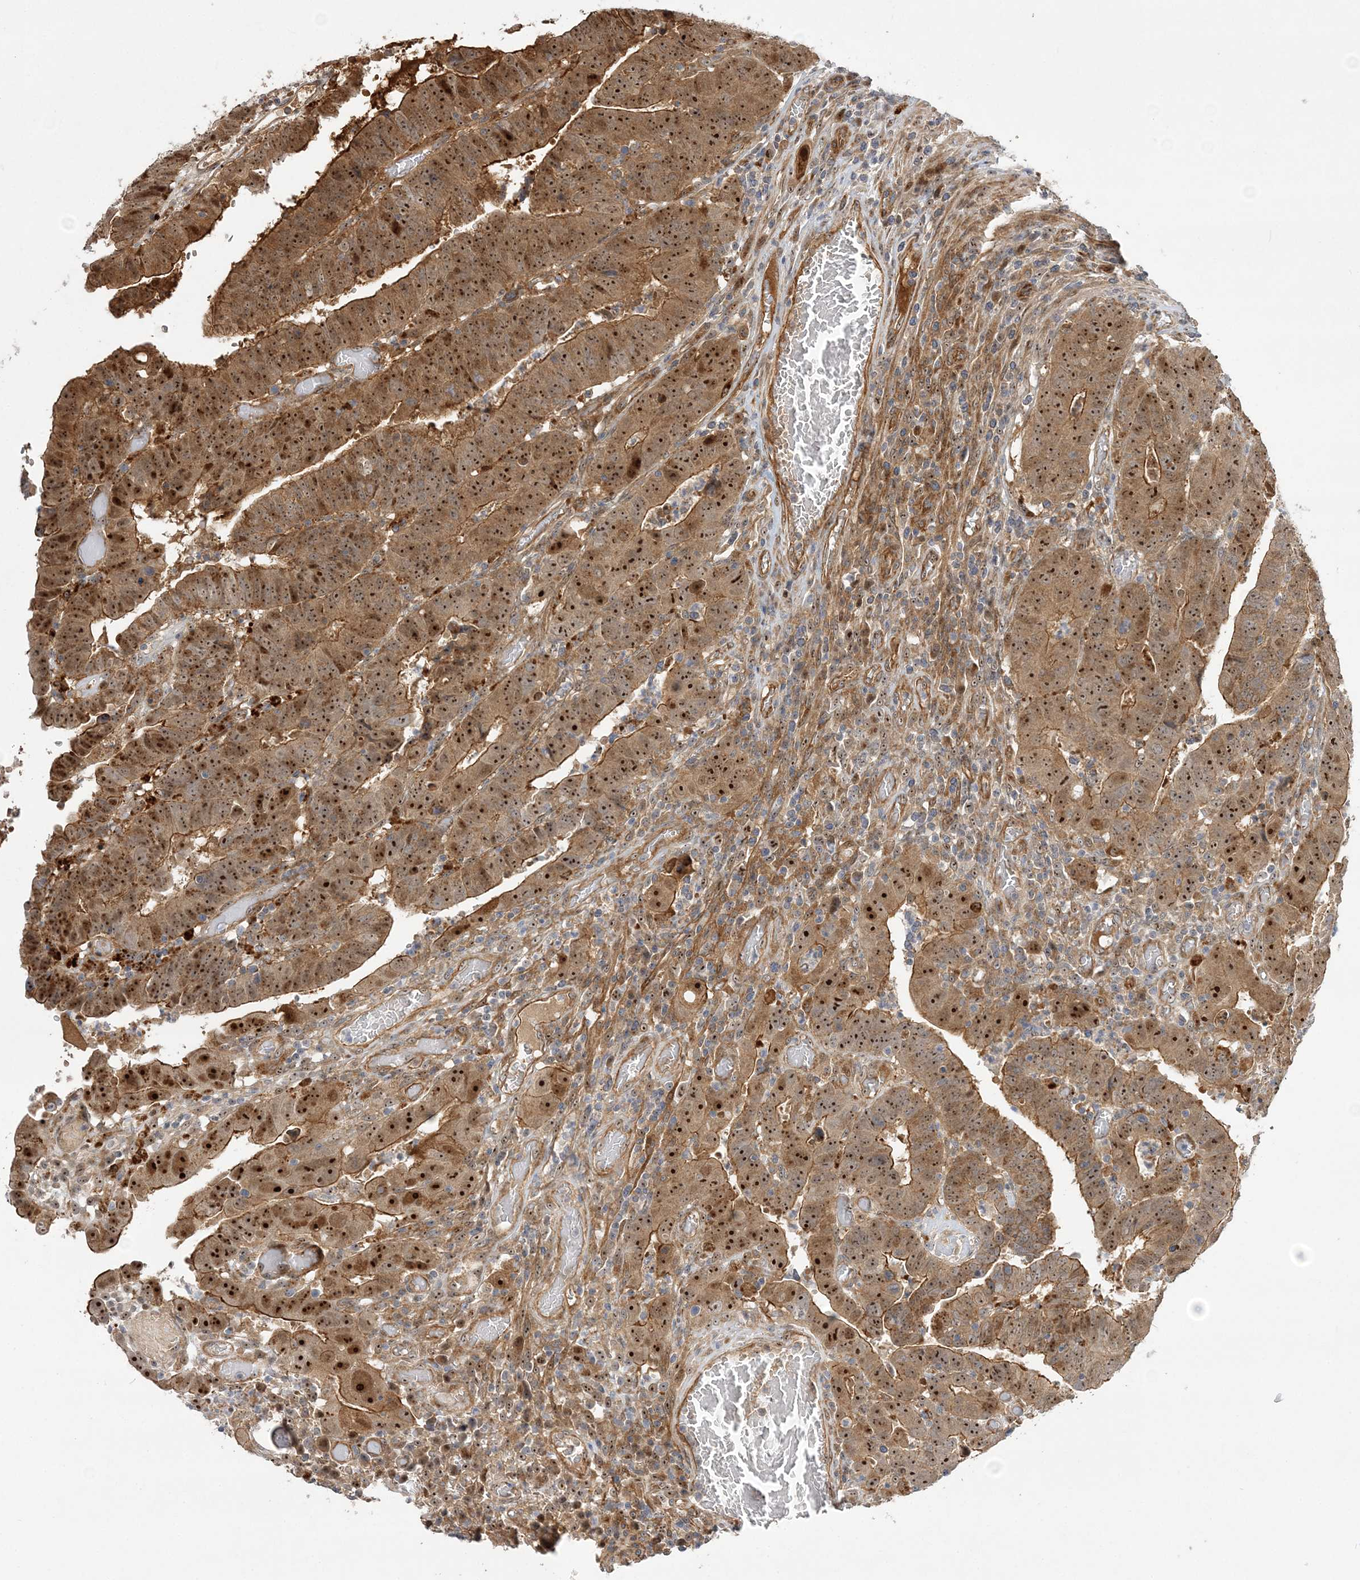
{"staining": {"intensity": "strong", "quantity": ">75%", "location": "cytoplasmic/membranous,nuclear"}, "tissue": "colorectal cancer", "cell_type": "Tumor cells", "image_type": "cancer", "snomed": [{"axis": "morphology", "description": "Normal tissue, NOS"}, {"axis": "morphology", "description": "Adenocarcinoma, NOS"}, {"axis": "topography", "description": "Rectum"}], "caption": "Immunohistochemical staining of colorectal cancer (adenocarcinoma) reveals strong cytoplasmic/membranous and nuclear protein expression in approximately >75% of tumor cells.", "gene": "NPM3", "patient": {"sex": "female", "age": 65}}